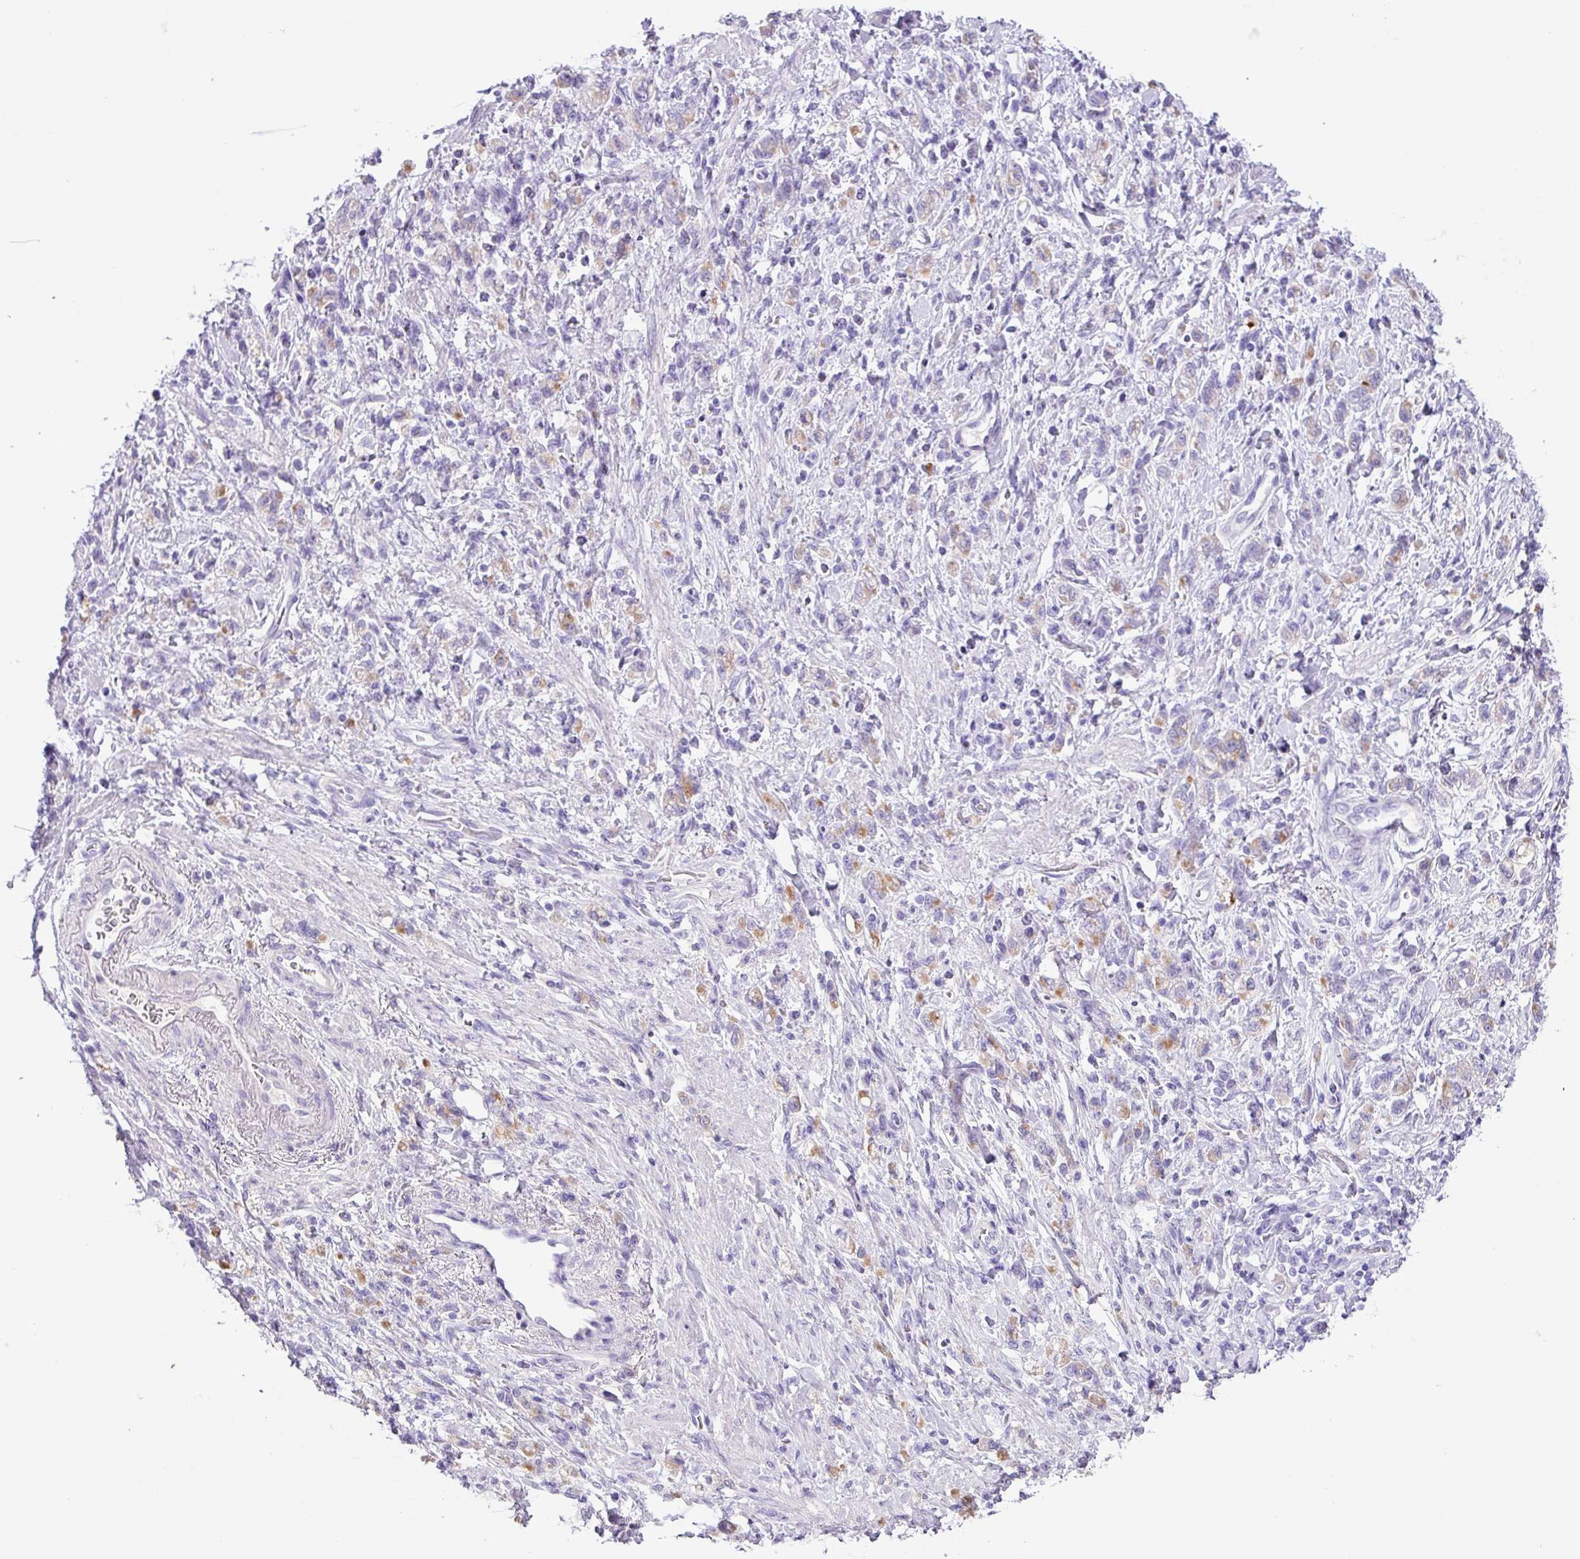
{"staining": {"intensity": "negative", "quantity": "none", "location": "none"}, "tissue": "stomach cancer", "cell_type": "Tumor cells", "image_type": "cancer", "snomed": [{"axis": "morphology", "description": "Adenocarcinoma, NOS"}, {"axis": "topography", "description": "Stomach"}], "caption": "A high-resolution histopathology image shows immunohistochemistry (IHC) staining of stomach cancer, which demonstrates no significant positivity in tumor cells.", "gene": "CYSTM1", "patient": {"sex": "male", "age": 77}}